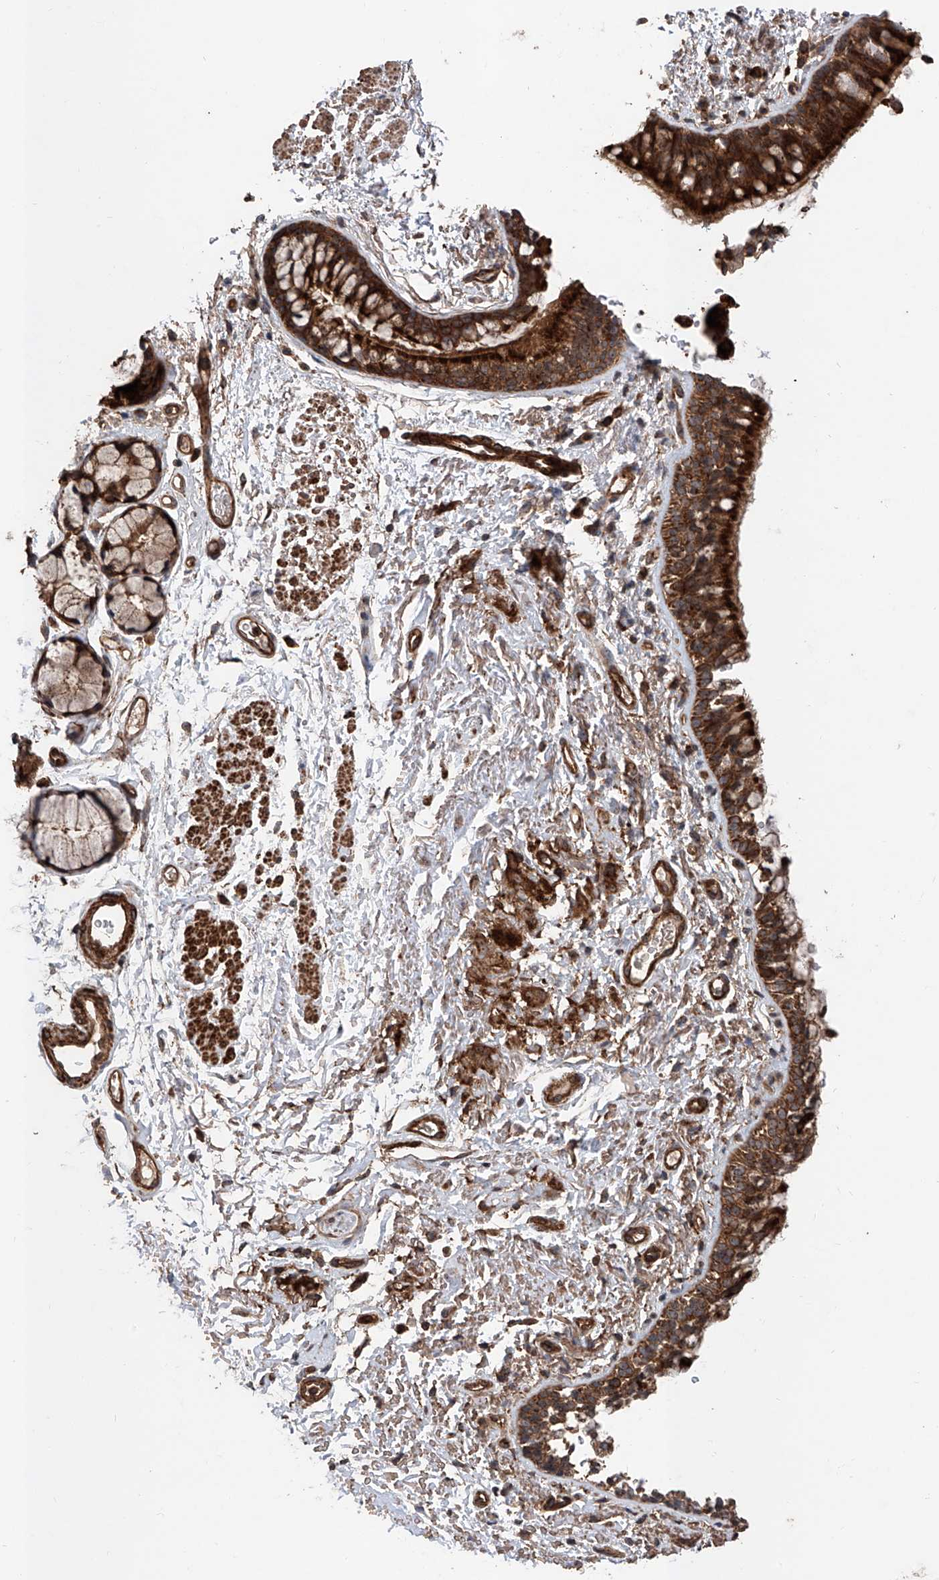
{"staining": {"intensity": "strong", "quantity": ">75%", "location": "cytoplasmic/membranous"}, "tissue": "bronchus", "cell_type": "Respiratory epithelial cells", "image_type": "normal", "snomed": [{"axis": "morphology", "description": "Normal tissue, NOS"}, {"axis": "topography", "description": "Cartilage tissue"}, {"axis": "topography", "description": "Bronchus"}], "caption": "Protein expression analysis of unremarkable human bronchus reveals strong cytoplasmic/membranous positivity in about >75% of respiratory epithelial cells. (DAB (3,3'-diaminobenzidine) = brown stain, brightfield microscopy at high magnification).", "gene": "PISD", "patient": {"sex": "female", "age": 73}}